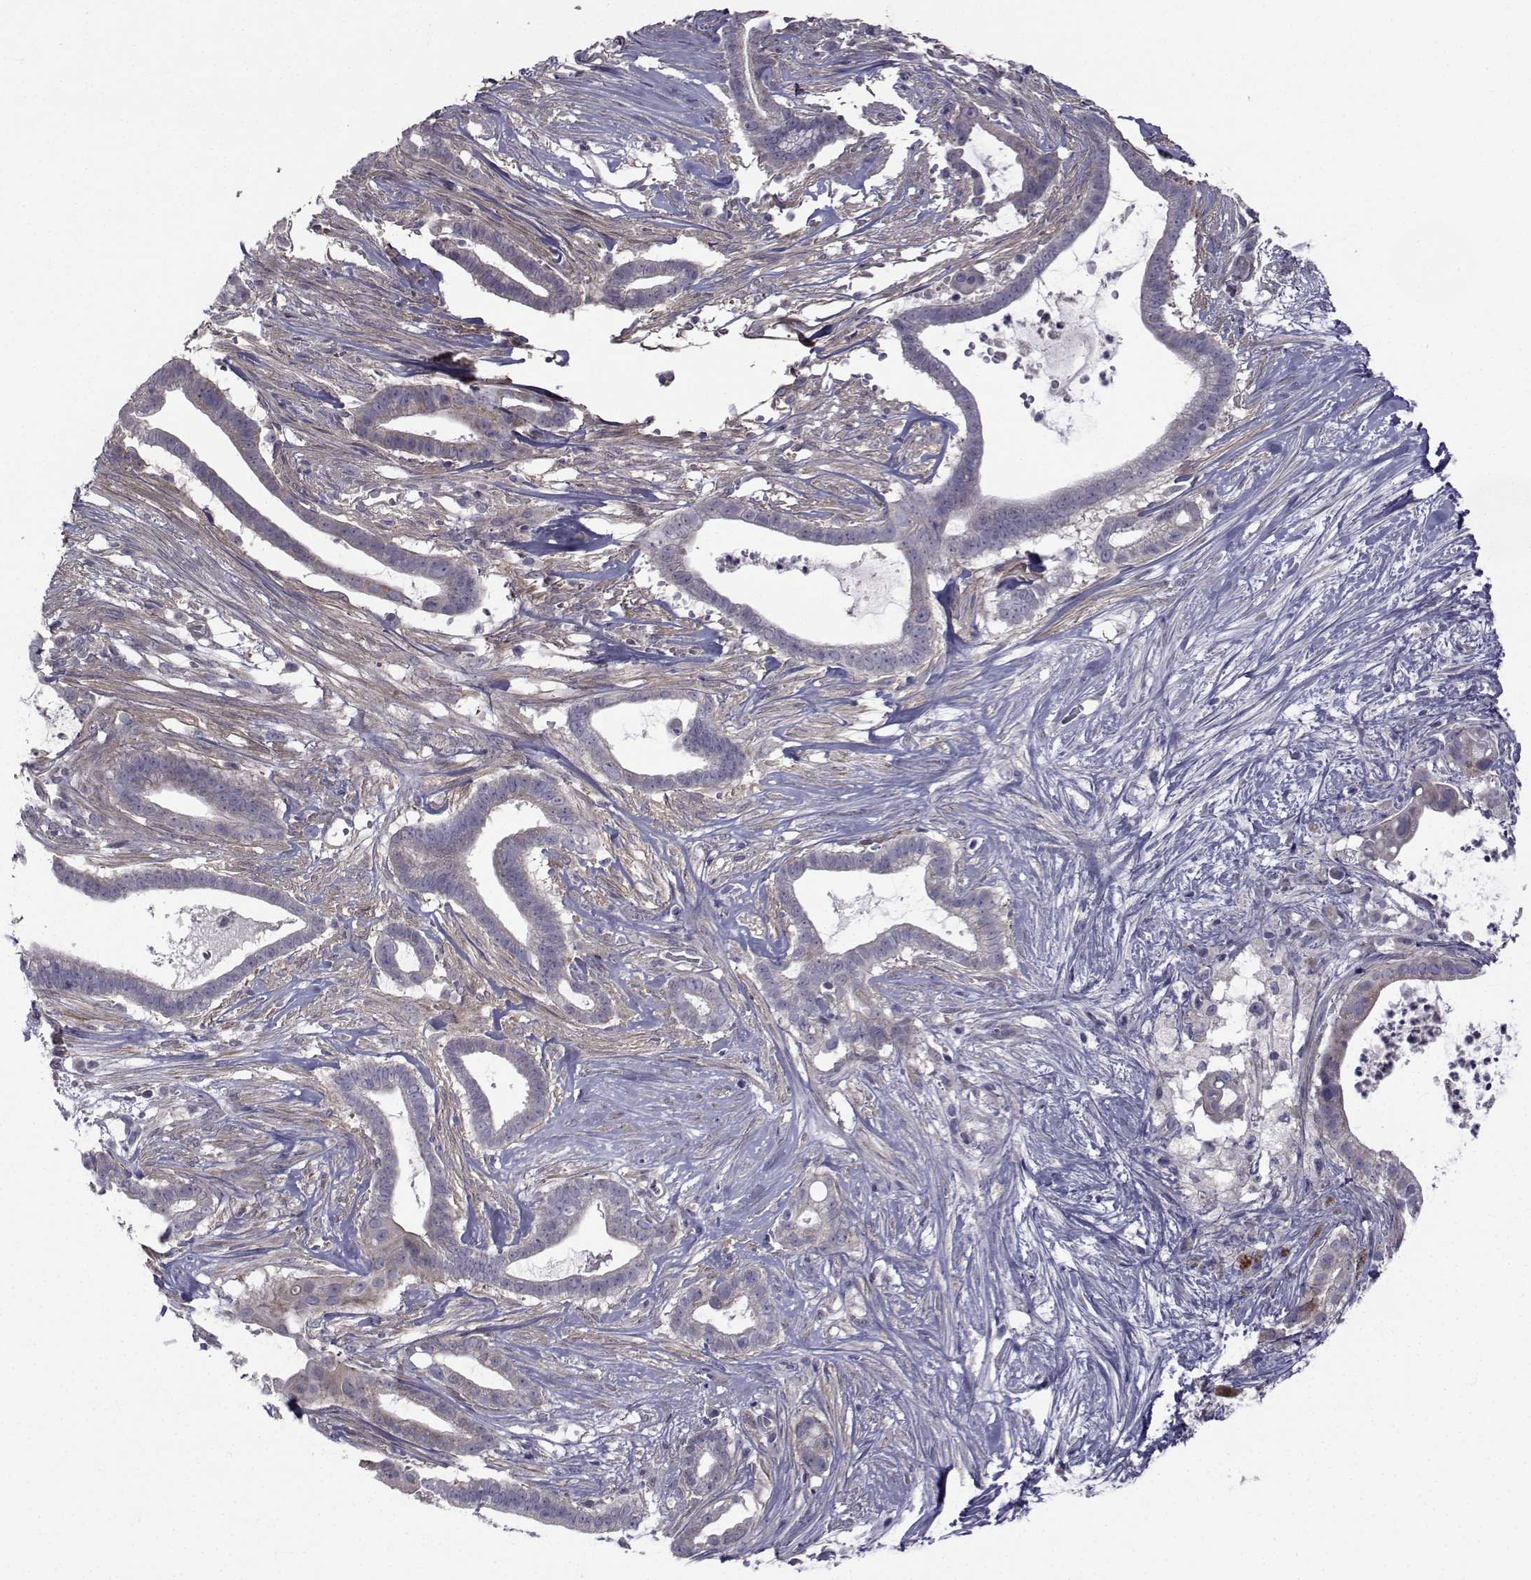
{"staining": {"intensity": "negative", "quantity": "none", "location": "none"}, "tissue": "pancreatic cancer", "cell_type": "Tumor cells", "image_type": "cancer", "snomed": [{"axis": "morphology", "description": "Adenocarcinoma, NOS"}, {"axis": "topography", "description": "Pancreas"}], "caption": "Immunohistochemistry of pancreatic cancer (adenocarcinoma) displays no expression in tumor cells.", "gene": "CFAP74", "patient": {"sex": "male", "age": 61}}